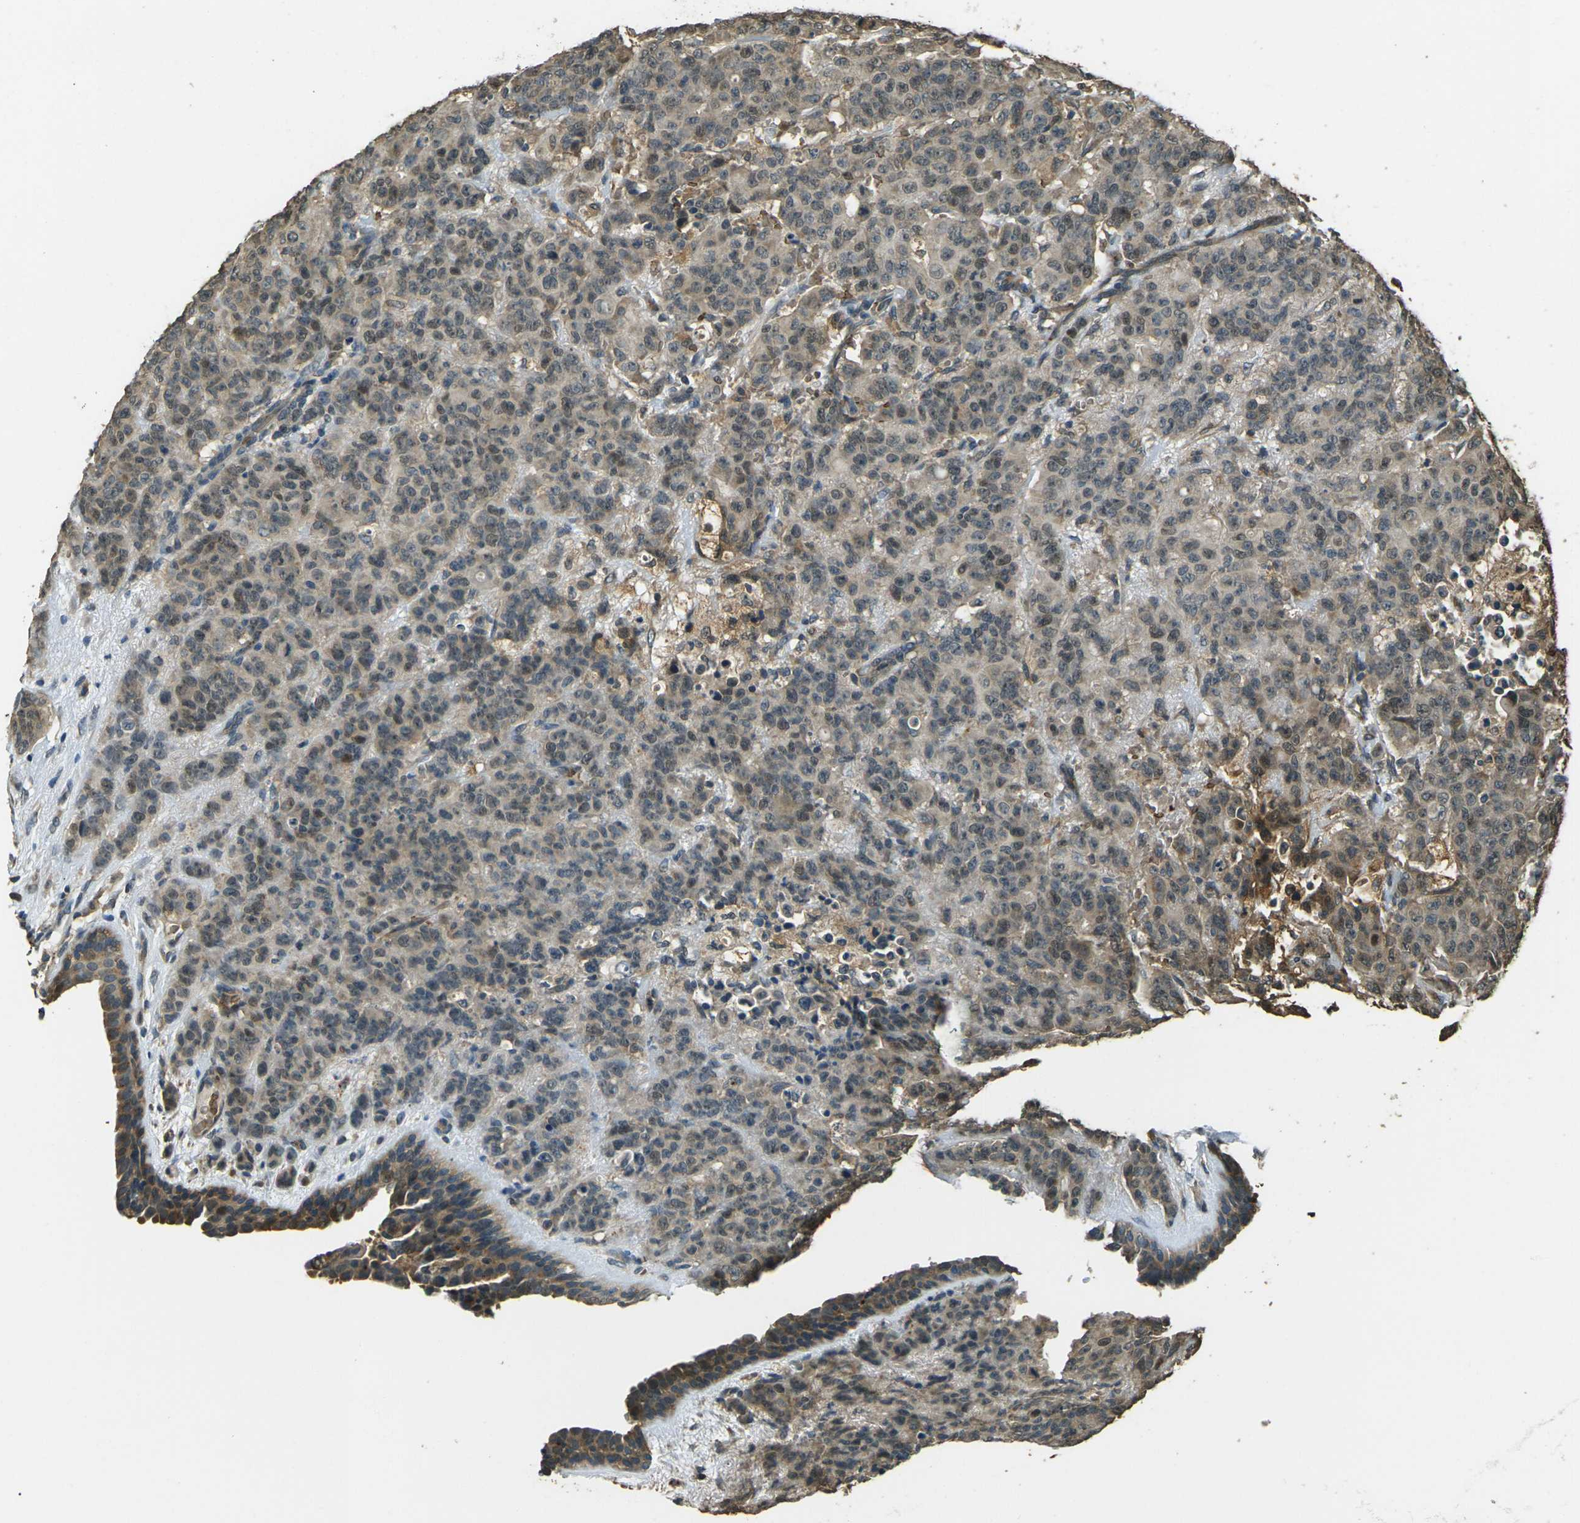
{"staining": {"intensity": "weak", "quantity": ">75%", "location": "cytoplasmic/membranous,nuclear"}, "tissue": "breast cancer", "cell_type": "Tumor cells", "image_type": "cancer", "snomed": [{"axis": "morphology", "description": "Duct carcinoma"}, {"axis": "topography", "description": "Breast"}], "caption": "A histopathology image showing weak cytoplasmic/membranous and nuclear expression in approximately >75% of tumor cells in breast cancer (infiltrating ductal carcinoma), as visualized by brown immunohistochemical staining.", "gene": "TOR1A", "patient": {"sex": "female", "age": 40}}